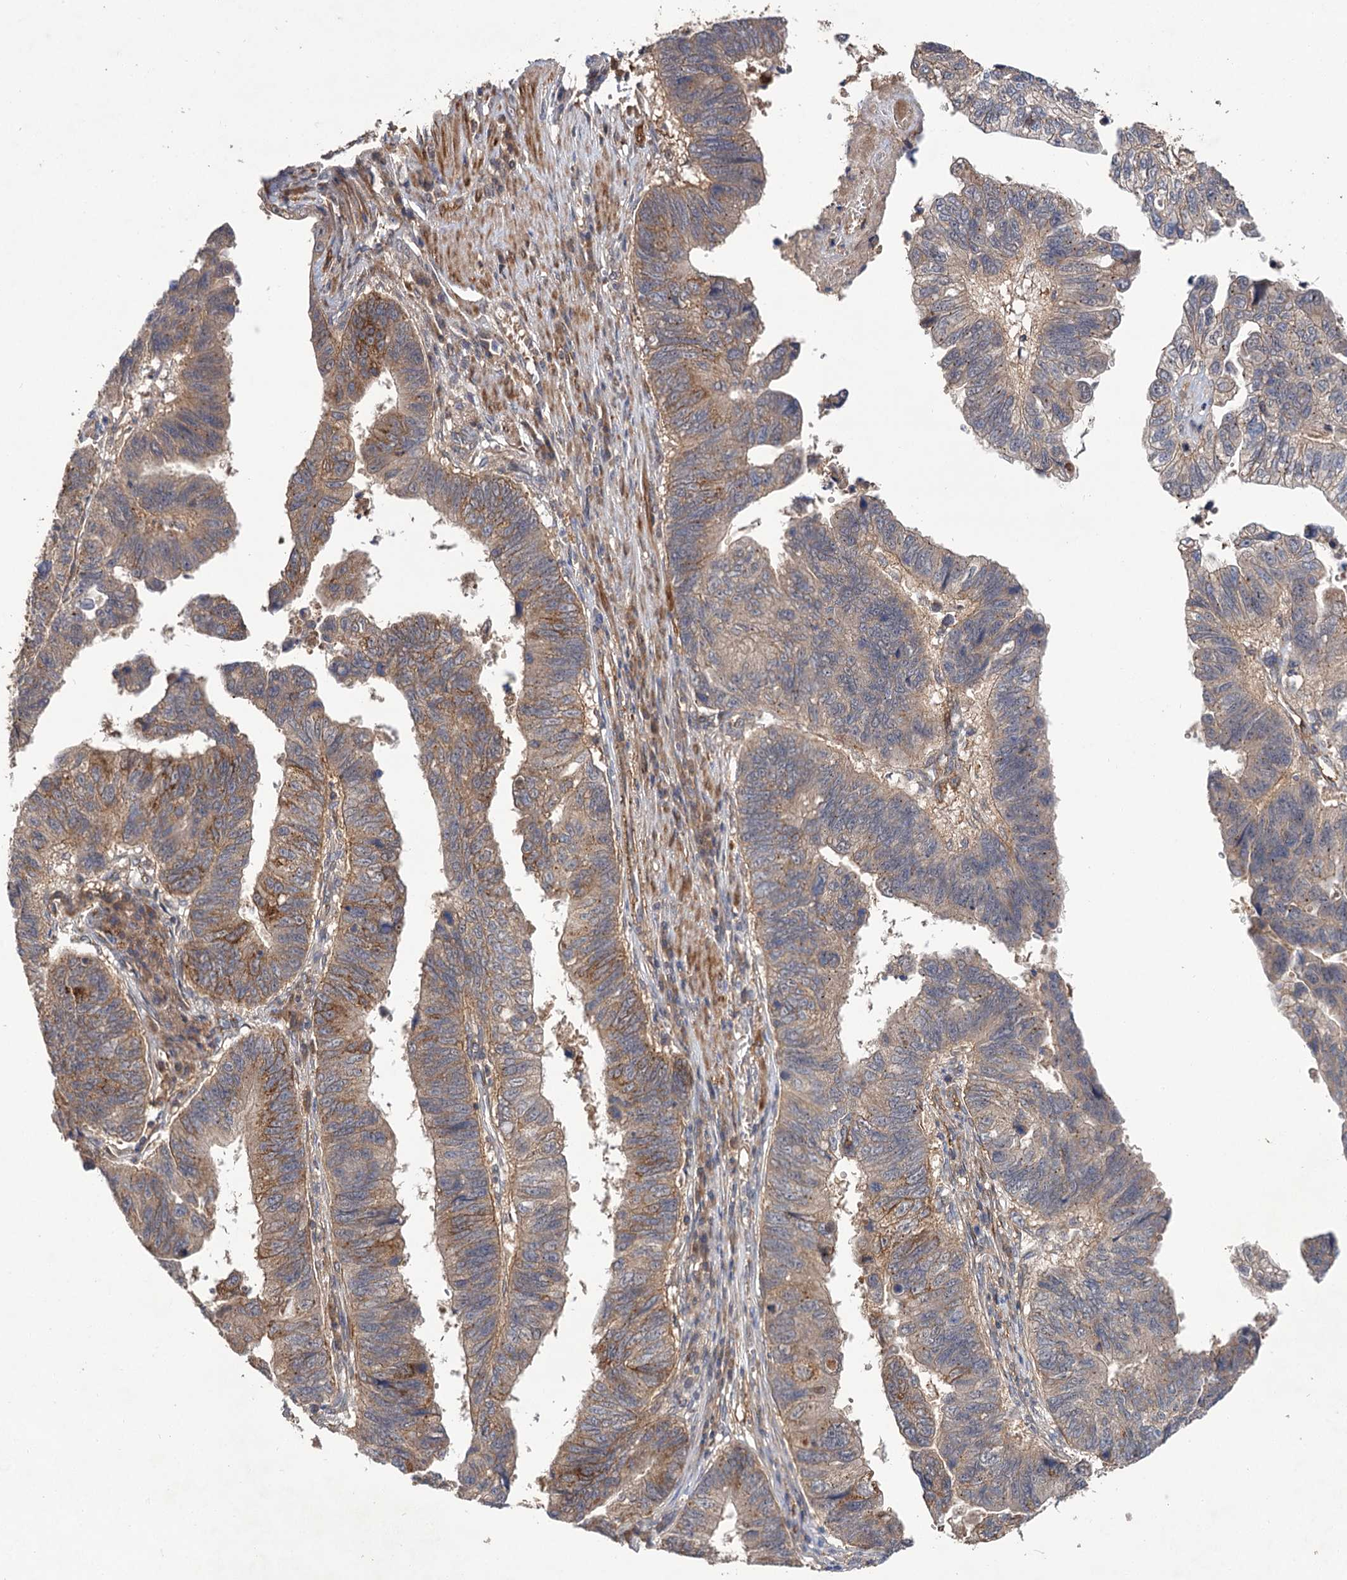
{"staining": {"intensity": "moderate", "quantity": "25%-75%", "location": "cytoplasmic/membranous"}, "tissue": "stomach cancer", "cell_type": "Tumor cells", "image_type": "cancer", "snomed": [{"axis": "morphology", "description": "Adenocarcinoma, NOS"}, {"axis": "topography", "description": "Stomach"}], "caption": "Stomach cancer (adenocarcinoma) stained for a protein (brown) demonstrates moderate cytoplasmic/membranous positive positivity in approximately 25%-75% of tumor cells.", "gene": "FBXW8", "patient": {"sex": "male", "age": 59}}